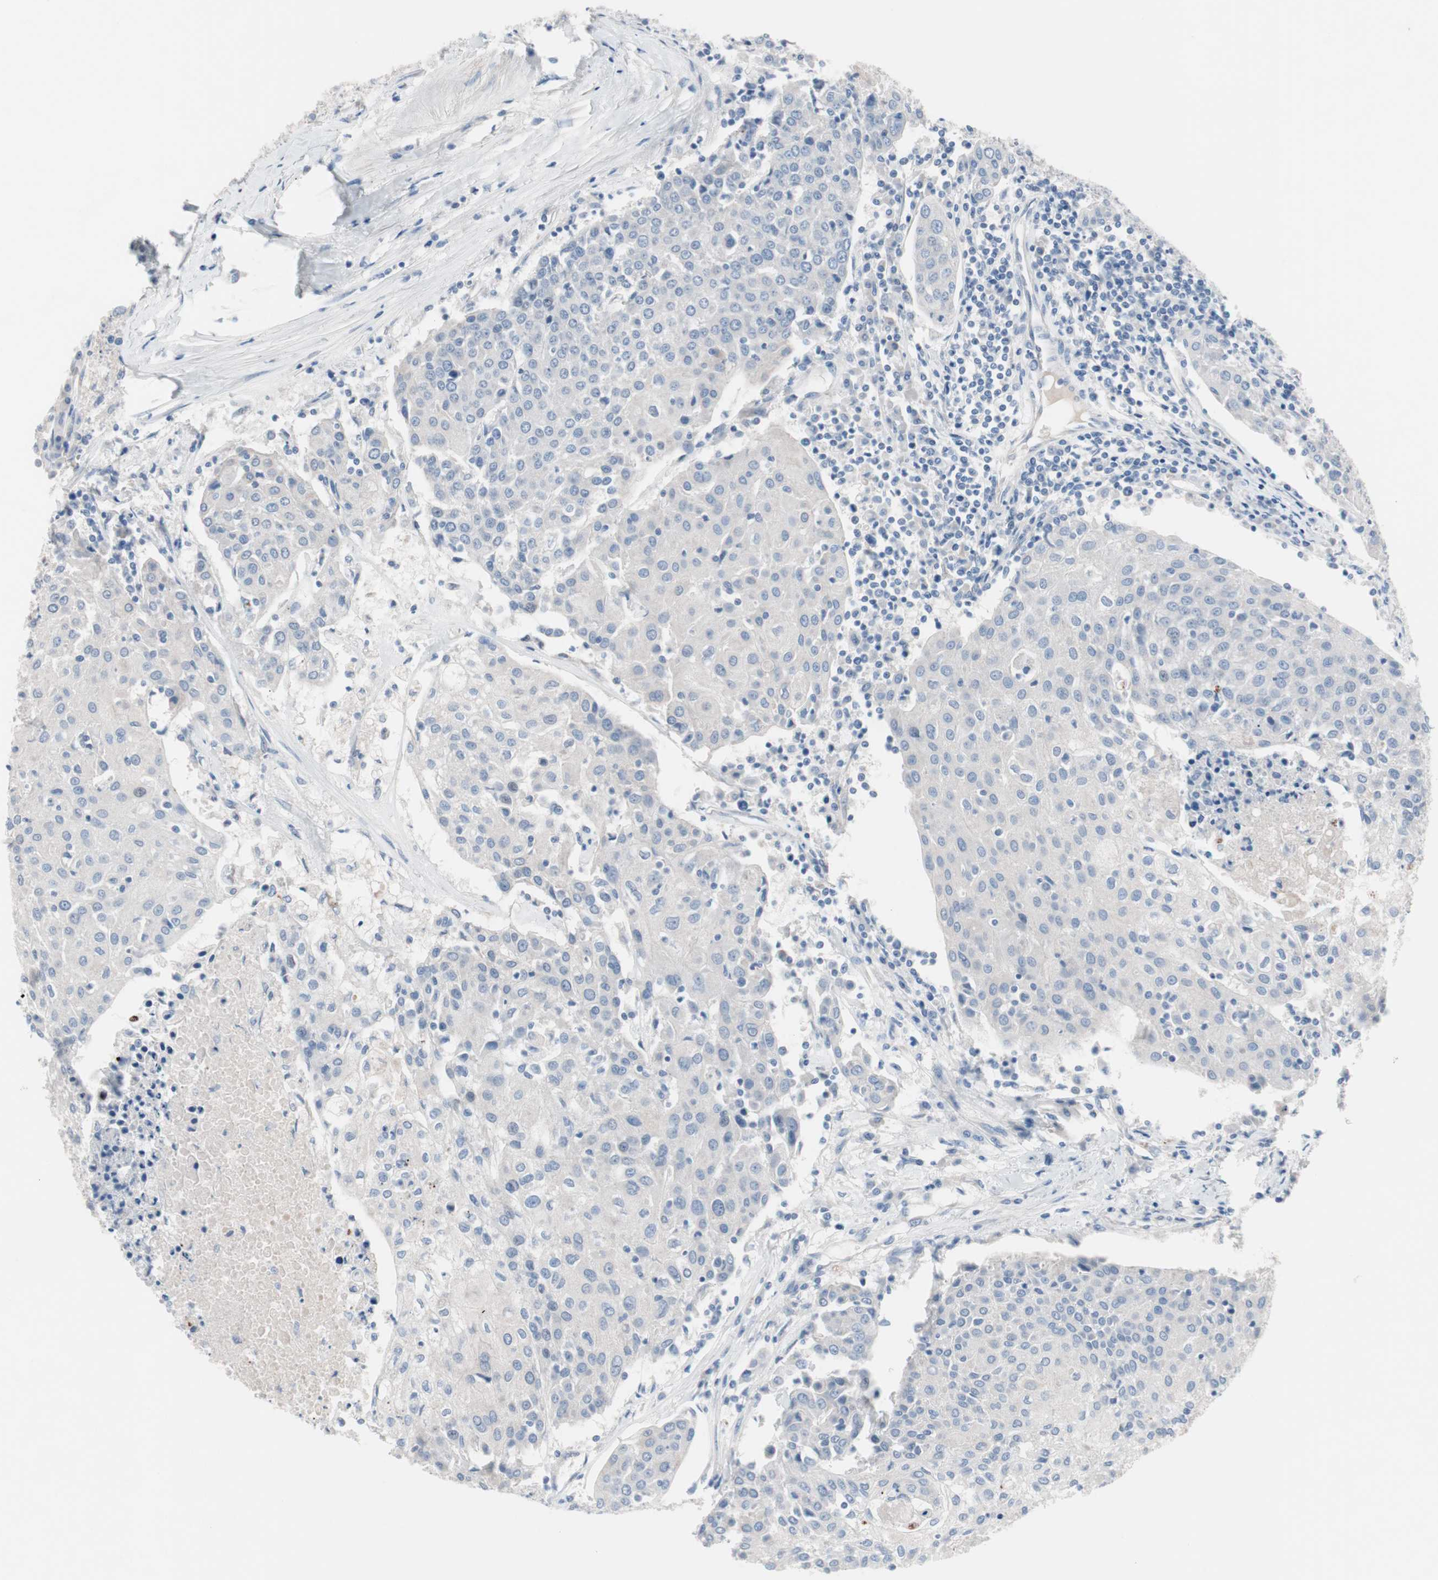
{"staining": {"intensity": "negative", "quantity": "none", "location": "none"}, "tissue": "urothelial cancer", "cell_type": "Tumor cells", "image_type": "cancer", "snomed": [{"axis": "morphology", "description": "Urothelial carcinoma, High grade"}, {"axis": "topography", "description": "Urinary bladder"}], "caption": "This micrograph is of urothelial carcinoma (high-grade) stained with immunohistochemistry (IHC) to label a protein in brown with the nuclei are counter-stained blue. There is no positivity in tumor cells.", "gene": "ULBP1", "patient": {"sex": "female", "age": 85}}